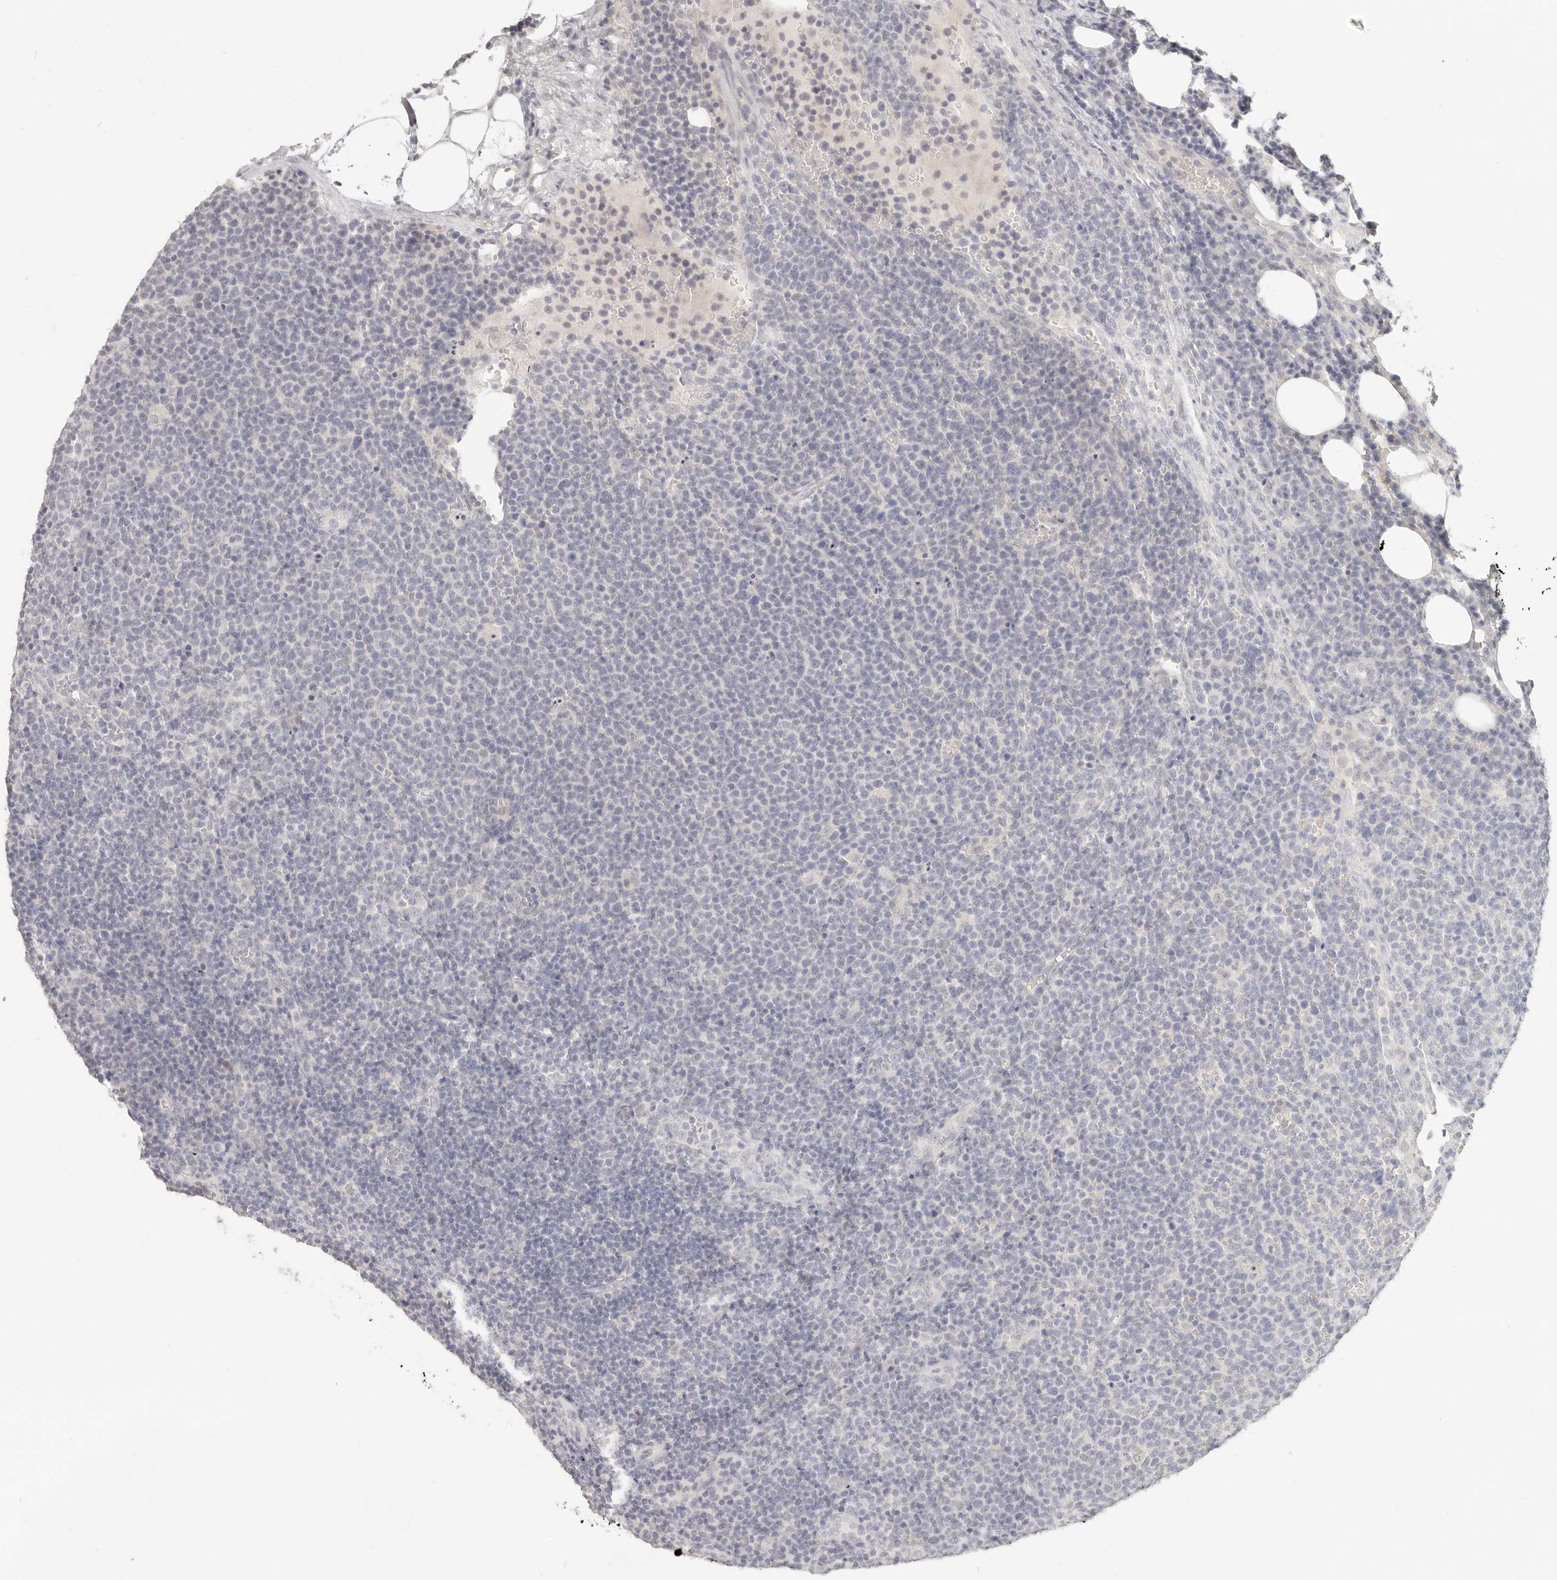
{"staining": {"intensity": "negative", "quantity": "none", "location": "none"}, "tissue": "lymphoma", "cell_type": "Tumor cells", "image_type": "cancer", "snomed": [{"axis": "morphology", "description": "Malignant lymphoma, non-Hodgkin's type, High grade"}, {"axis": "topography", "description": "Lymph node"}], "caption": "High power microscopy histopathology image of an immunohistochemistry micrograph of malignant lymphoma, non-Hodgkin's type (high-grade), revealing no significant expression in tumor cells. (DAB (3,3'-diaminobenzidine) immunohistochemistry, high magnification).", "gene": "EPCAM", "patient": {"sex": "male", "age": 61}}